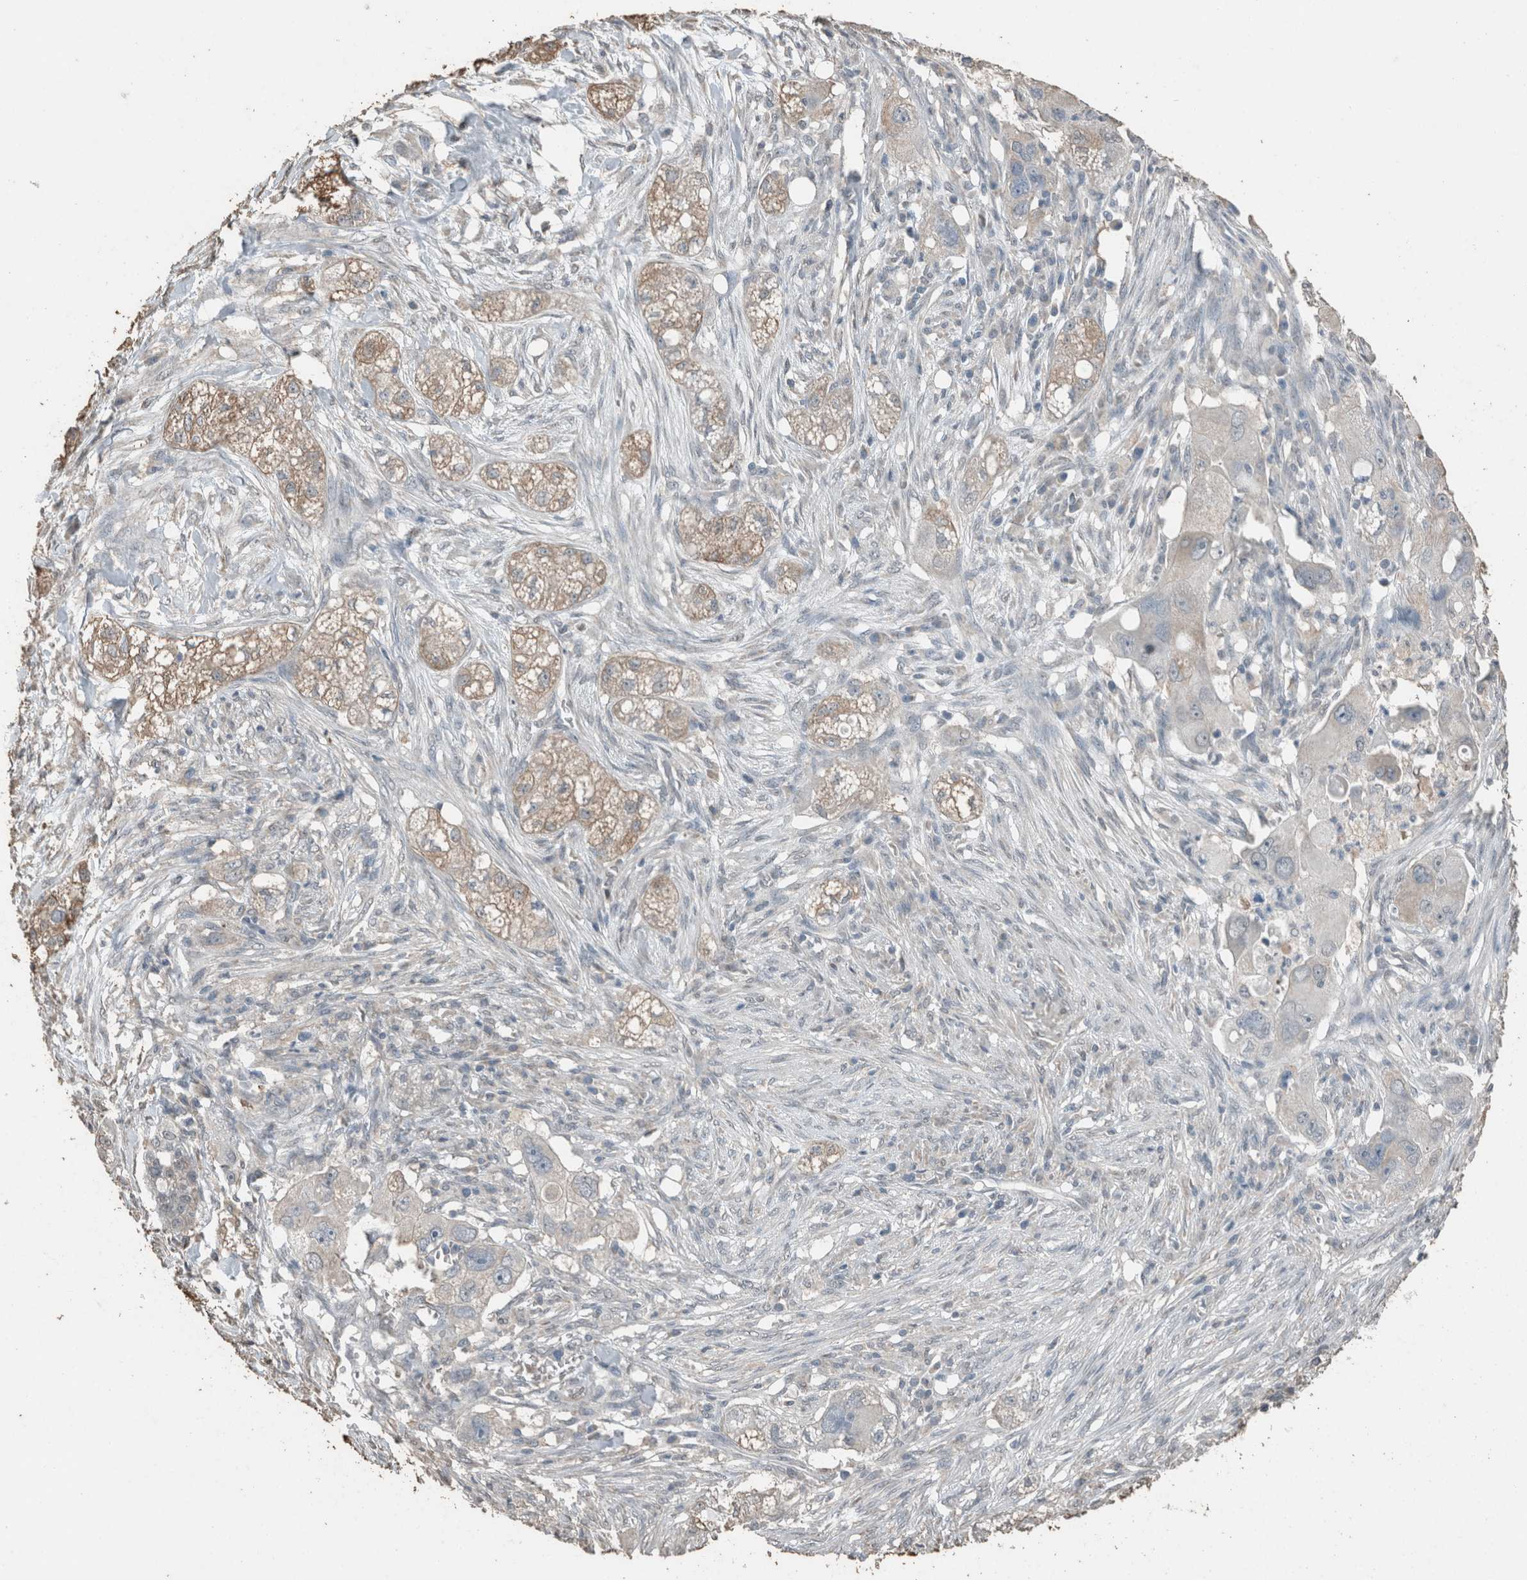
{"staining": {"intensity": "weak", "quantity": "25%-75%", "location": "cytoplasmic/membranous"}, "tissue": "pancreatic cancer", "cell_type": "Tumor cells", "image_type": "cancer", "snomed": [{"axis": "morphology", "description": "Adenocarcinoma, NOS"}, {"axis": "topography", "description": "Pancreas"}], "caption": "Human pancreatic cancer (adenocarcinoma) stained with a protein marker exhibits weak staining in tumor cells.", "gene": "ACVR2B", "patient": {"sex": "female", "age": 78}}